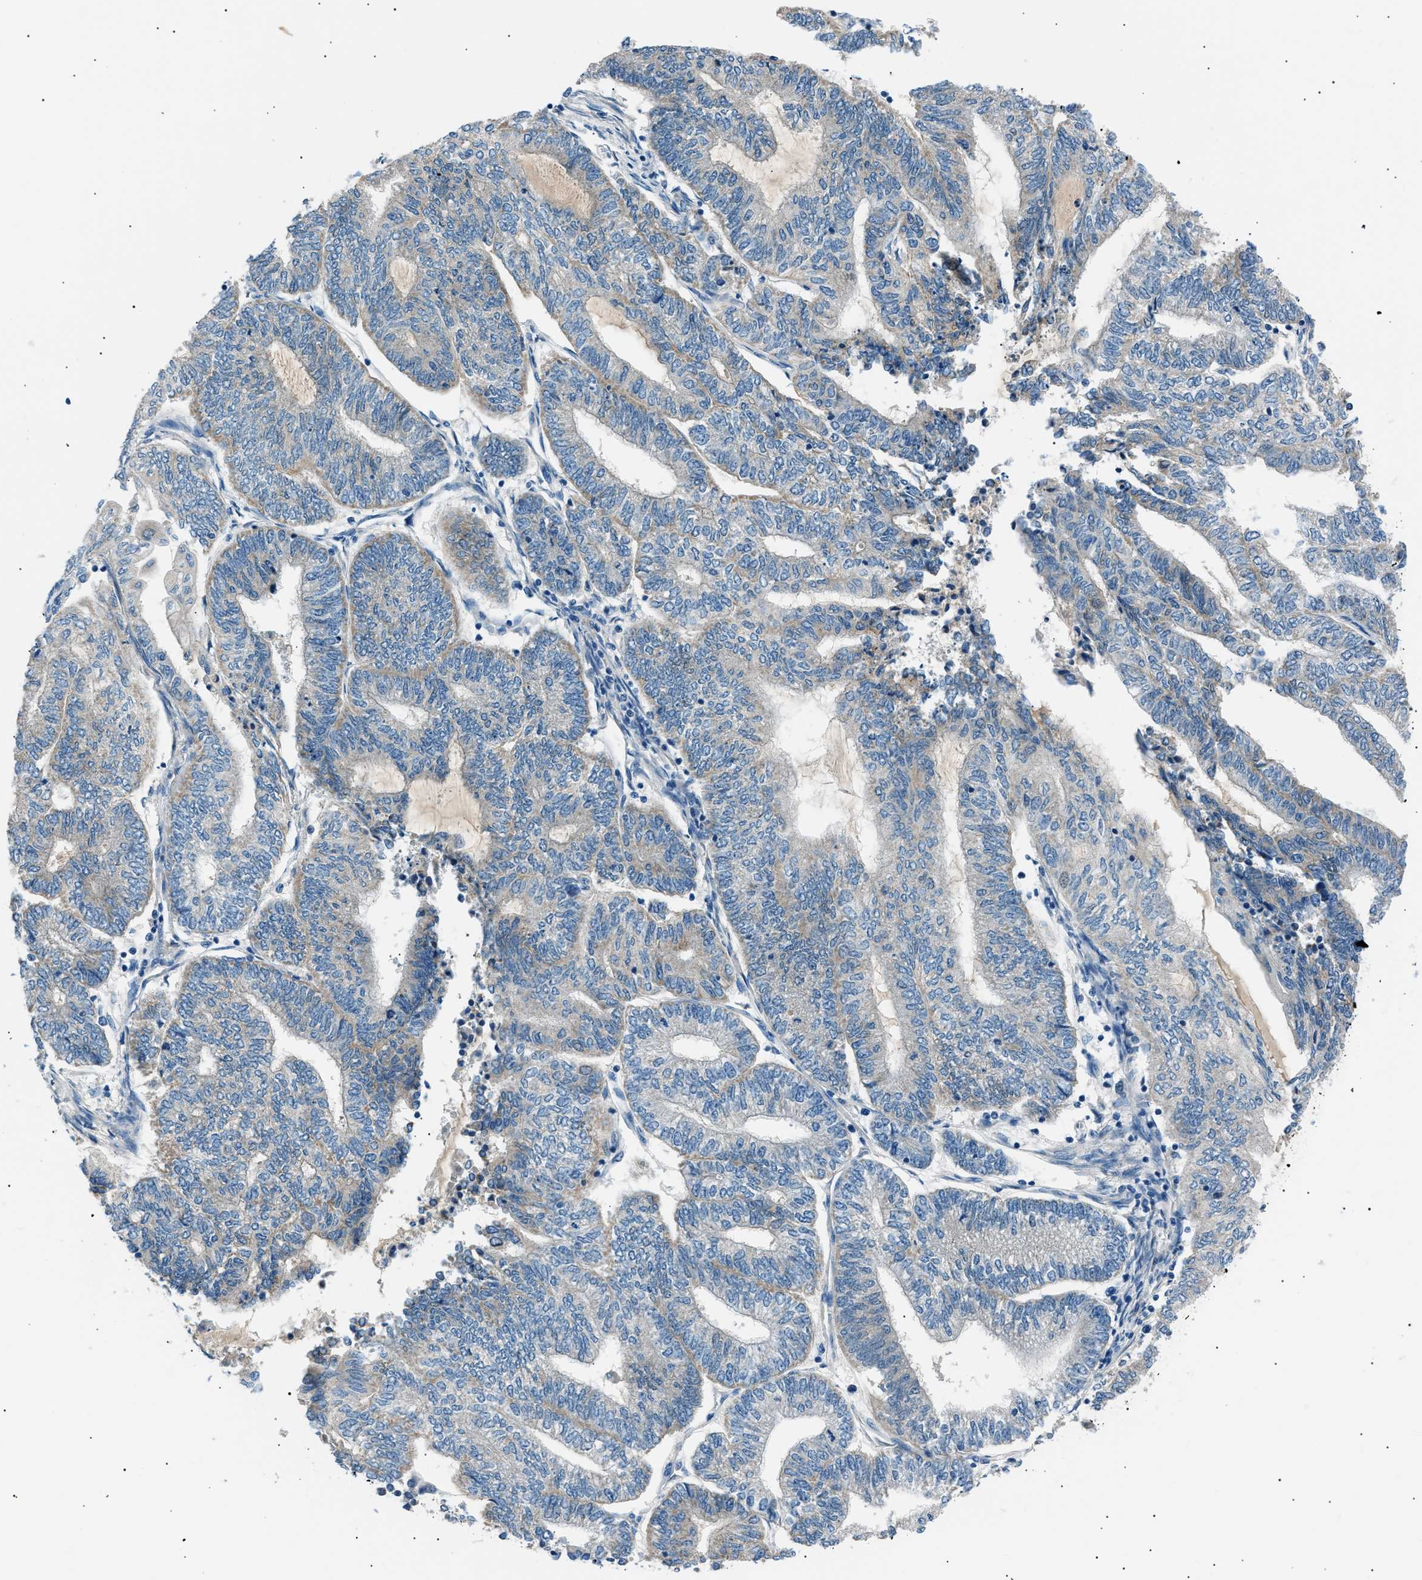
{"staining": {"intensity": "weak", "quantity": "<25%", "location": "cytoplasmic/membranous"}, "tissue": "endometrial cancer", "cell_type": "Tumor cells", "image_type": "cancer", "snomed": [{"axis": "morphology", "description": "Adenocarcinoma, NOS"}, {"axis": "topography", "description": "Uterus"}, {"axis": "topography", "description": "Endometrium"}], "caption": "Immunohistochemistry image of neoplastic tissue: human endometrial cancer stained with DAB exhibits no significant protein staining in tumor cells. (DAB (3,3'-diaminobenzidine) immunohistochemistry (IHC) visualized using brightfield microscopy, high magnification).", "gene": "LRRC37B", "patient": {"sex": "female", "age": 70}}